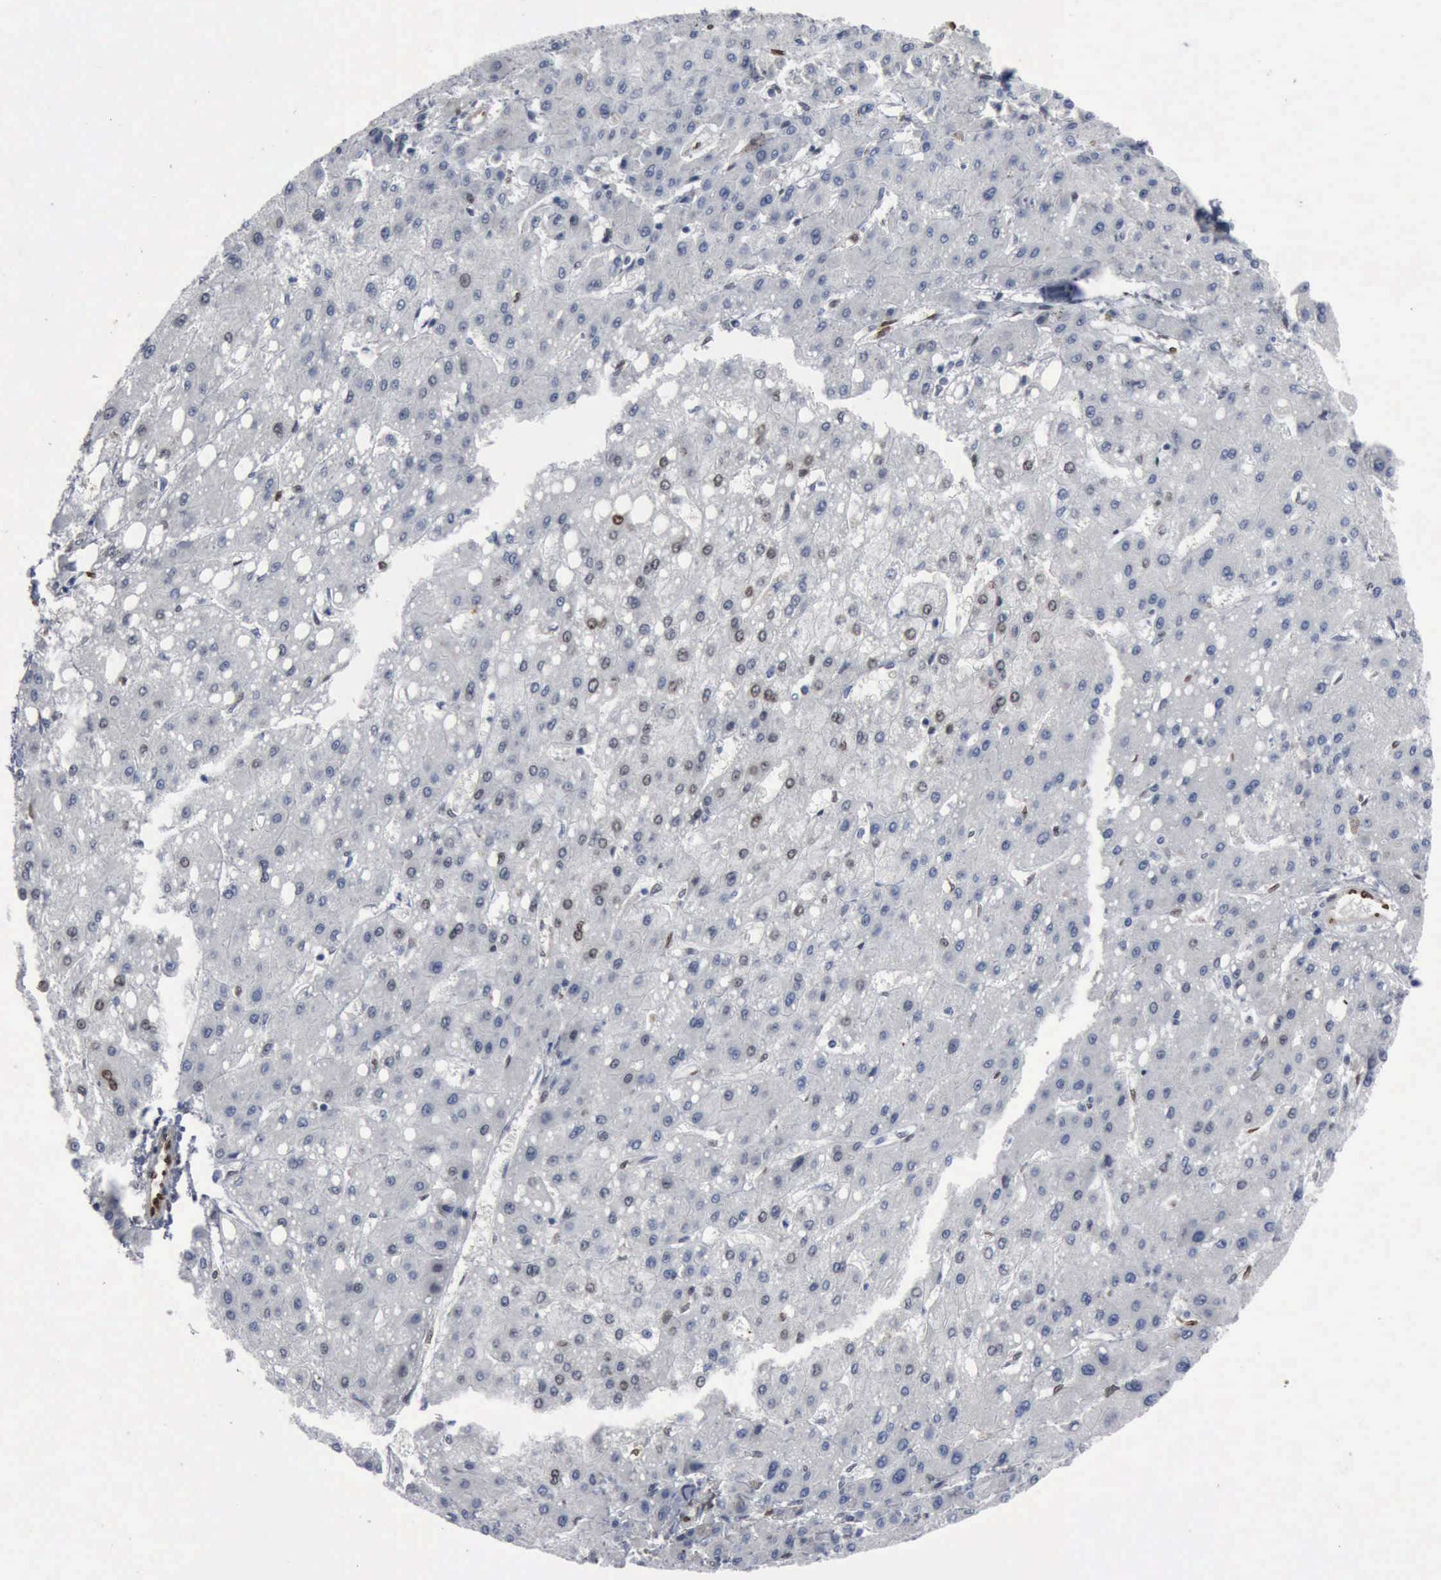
{"staining": {"intensity": "negative", "quantity": "none", "location": "none"}, "tissue": "liver cancer", "cell_type": "Tumor cells", "image_type": "cancer", "snomed": [{"axis": "morphology", "description": "Carcinoma, Hepatocellular, NOS"}, {"axis": "topography", "description": "Liver"}], "caption": "This is an IHC image of human hepatocellular carcinoma (liver). There is no positivity in tumor cells.", "gene": "FGF2", "patient": {"sex": "female", "age": 52}}